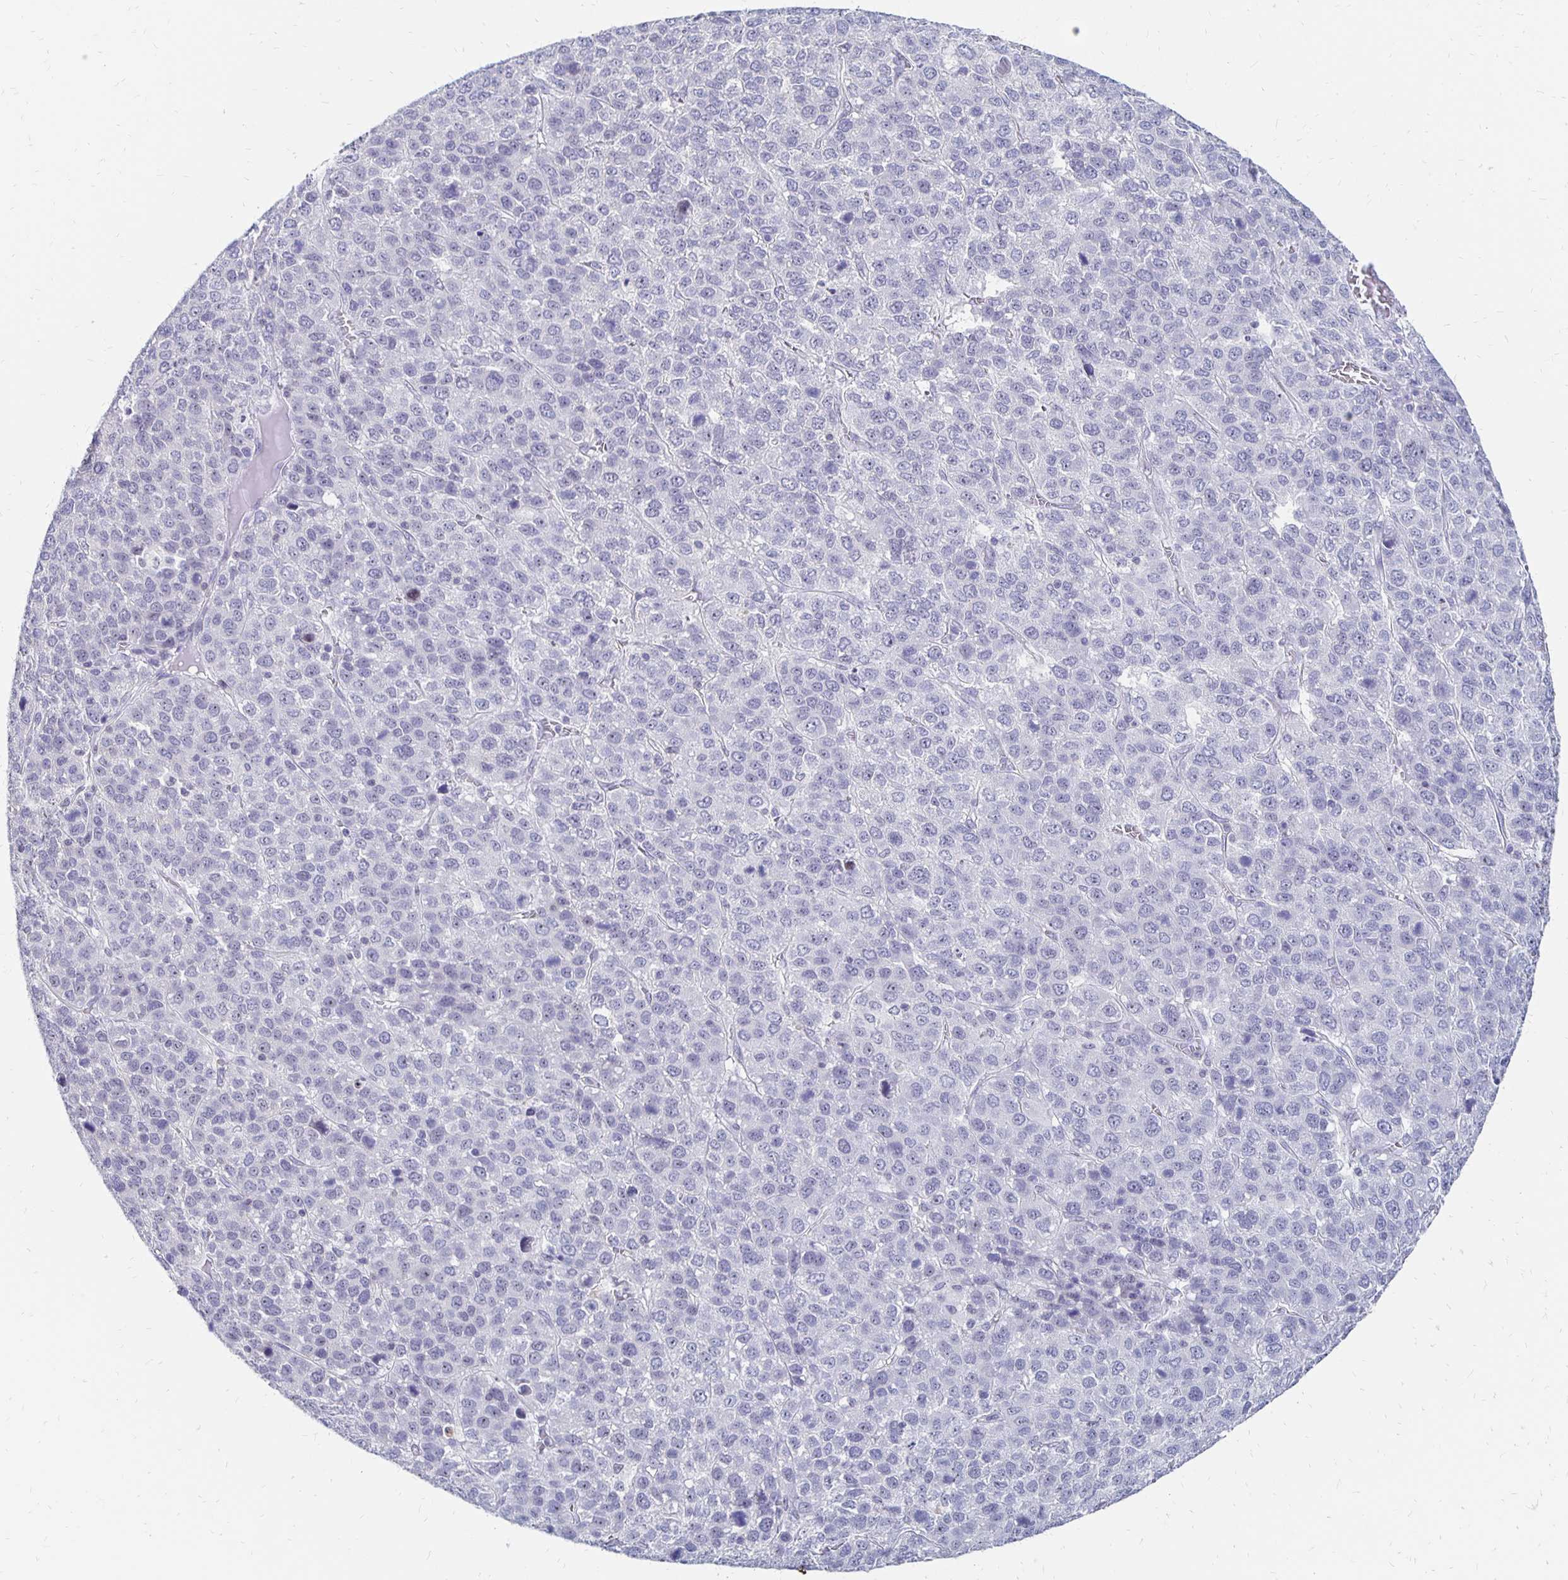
{"staining": {"intensity": "negative", "quantity": "none", "location": "none"}, "tissue": "liver cancer", "cell_type": "Tumor cells", "image_type": "cancer", "snomed": [{"axis": "morphology", "description": "Carcinoma, Hepatocellular, NOS"}, {"axis": "topography", "description": "Liver"}], "caption": "High magnification brightfield microscopy of liver cancer (hepatocellular carcinoma) stained with DAB (3,3'-diaminobenzidine) (brown) and counterstained with hematoxylin (blue): tumor cells show no significant expression.", "gene": "SYT2", "patient": {"sex": "male", "age": 69}}